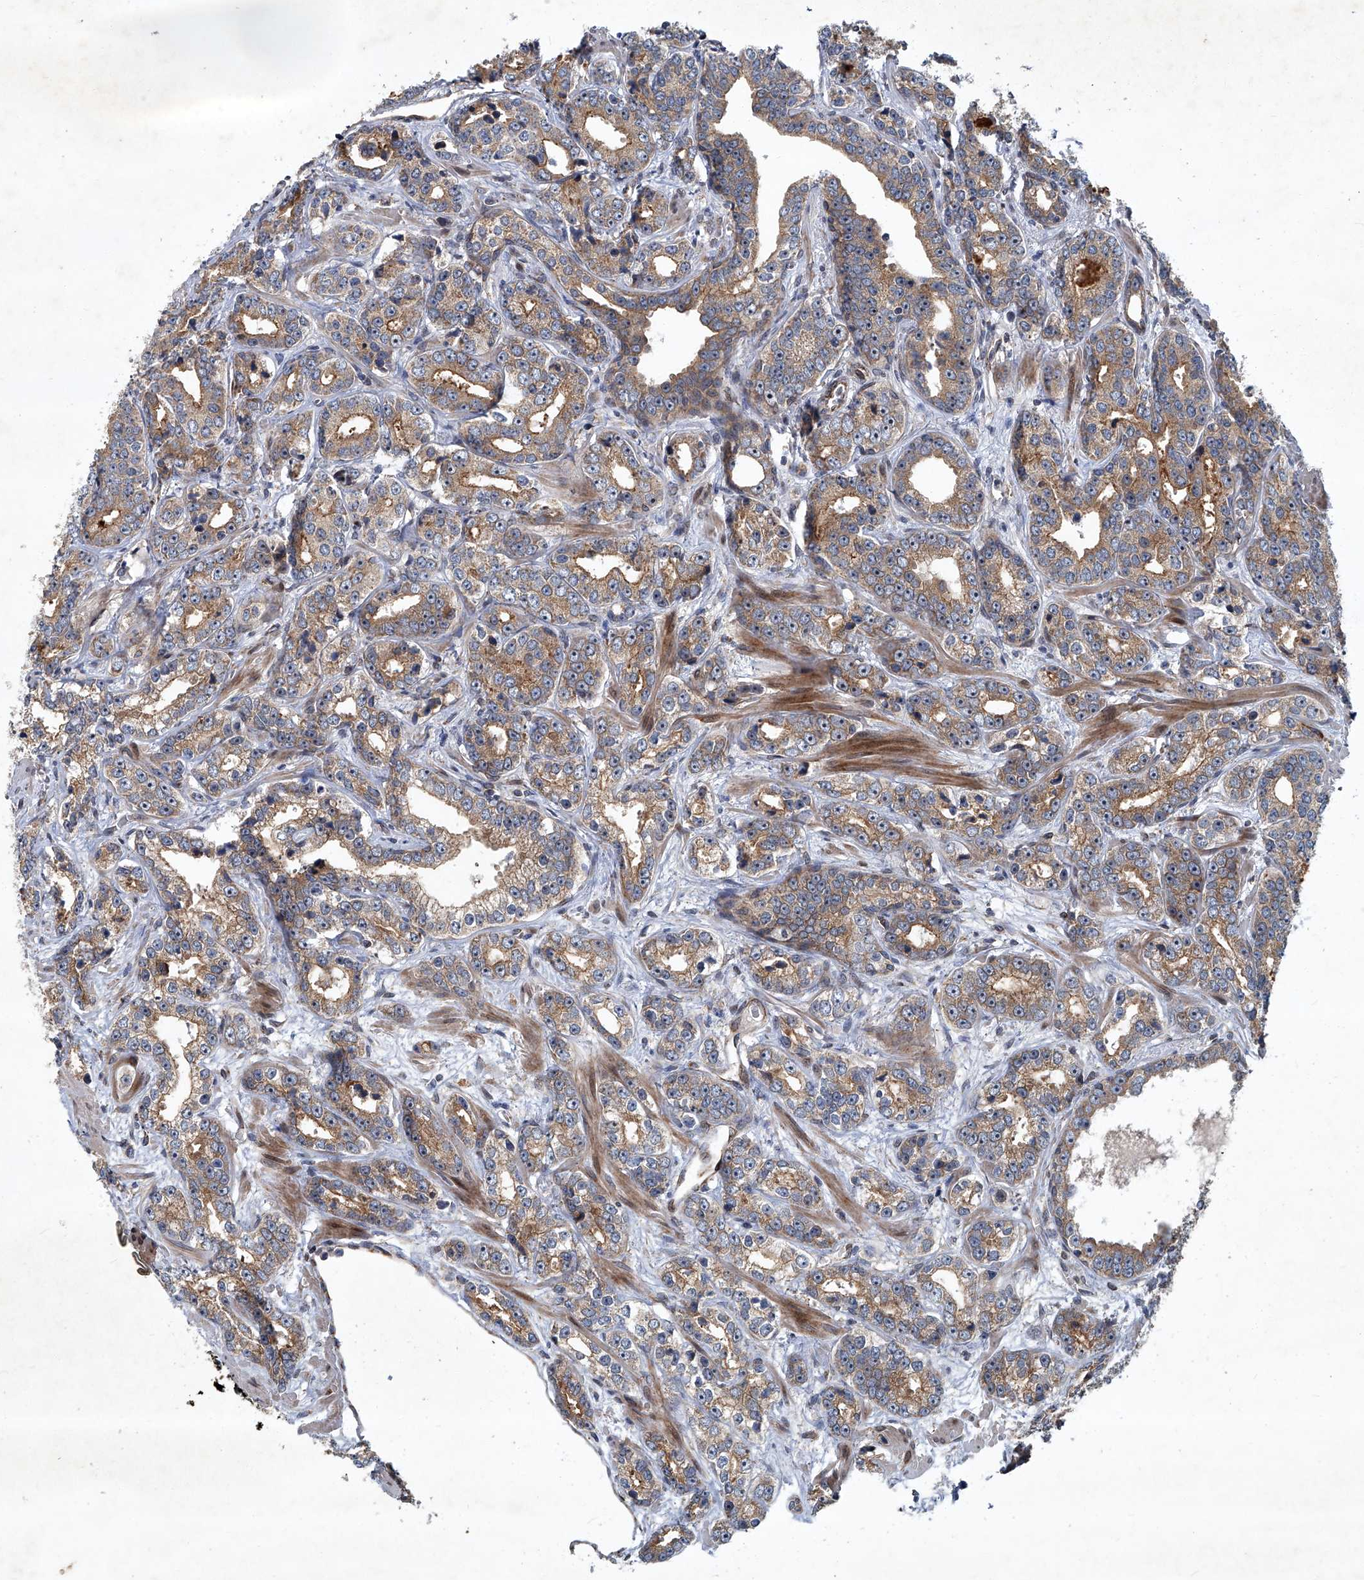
{"staining": {"intensity": "moderate", "quantity": ">75%", "location": "cytoplasmic/membranous"}, "tissue": "prostate cancer", "cell_type": "Tumor cells", "image_type": "cancer", "snomed": [{"axis": "morphology", "description": "Adenocarcinoma, High grade"}, {"axis": "topography", "description": "Prostate"}], "caption": "A histopathology image showing moderate cytoplasmic/membranous expression in about >75% of tumor cells in adenocarcinoma (high-grade) (prostate), as visualized by brown immunohistochemical staining.", "gene": "GPR132", "patient": {"sex": "male", "age": 62}}